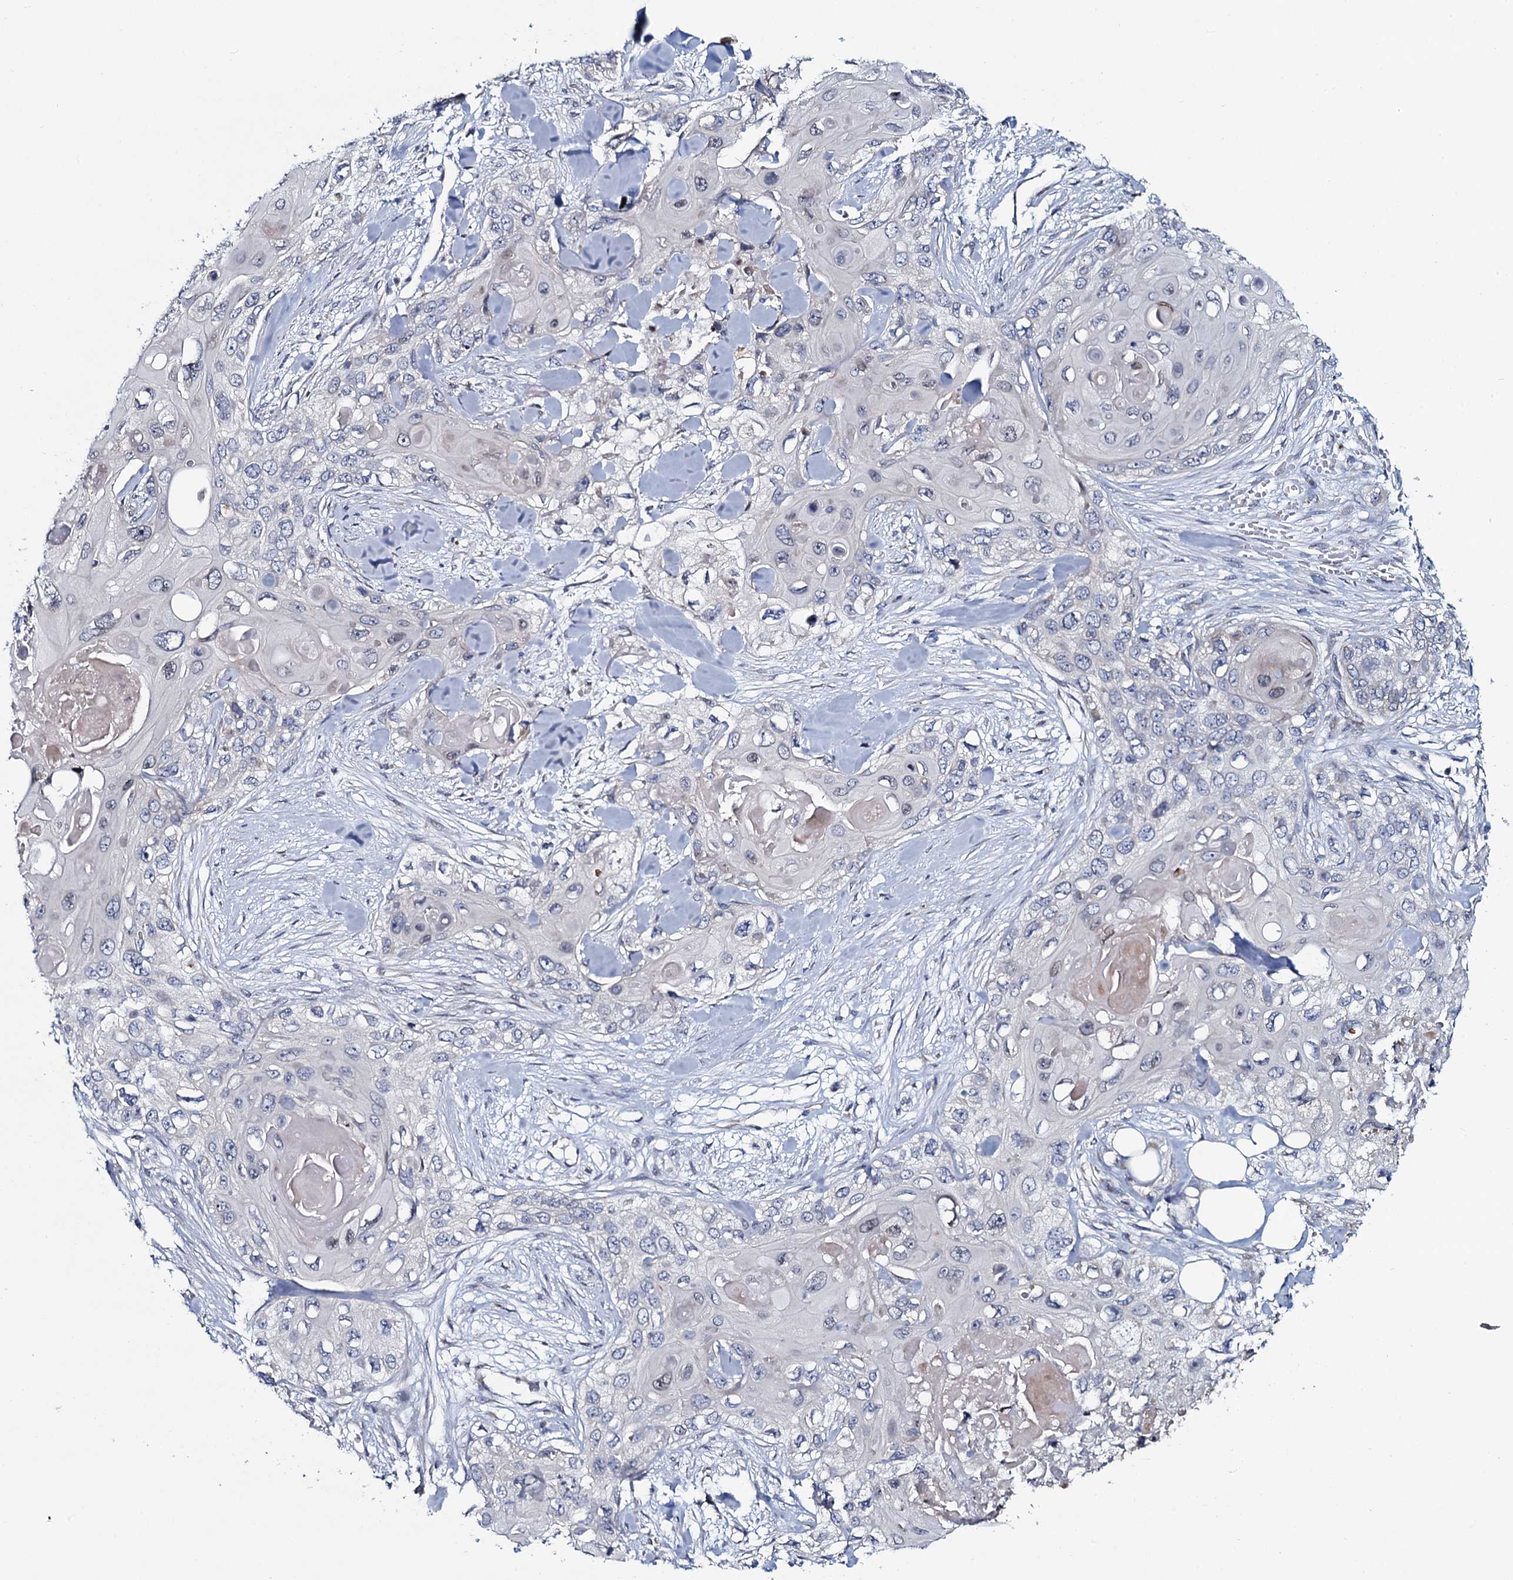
{"staining": {"intensity": "negative", "quantity": "none", "location": "none"}, "tissue": "skin cancer", "cell_type": "Tumor cells", "image_type": "cancer", "snomed": [{"axis": "morphology", "description": "Normal tissue, NOS"}, {"axis": "morphology", "description": "Squamous cell carcinoma, NOS"}, {"axis": "topography", "description": "Skin"}], "caption": "This is a photomicrograph of immunohistochemistry staining of squamous cell carcinoma (skin), which shows no staining in tumor cells.", "gene": "KCTD4", "patient": {"sex": "male", "age": 72}}